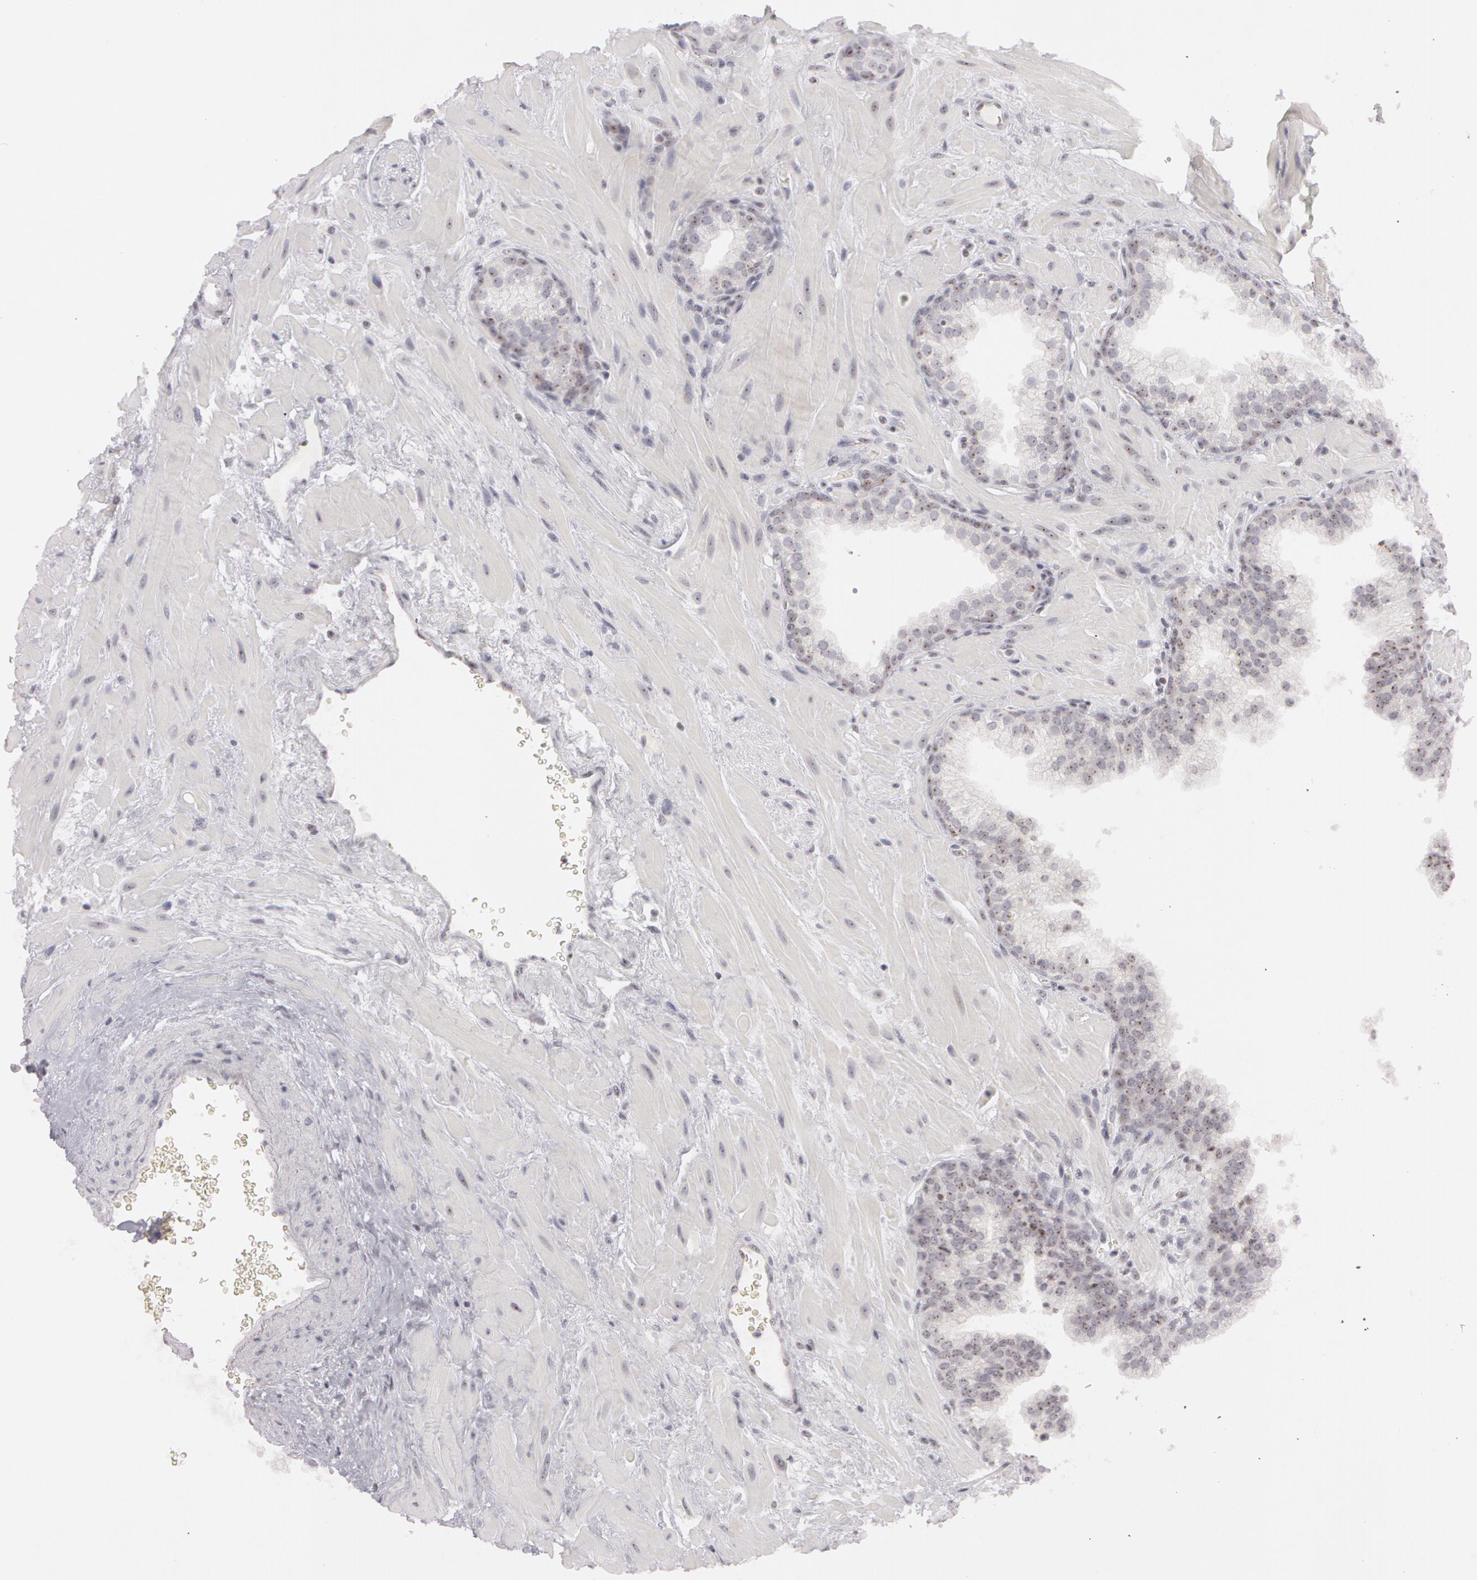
{"staining": {"intensity": "moderate", "quantity": "25%-75%", "location": "nuclear"}, "tissue": "prostate", "cell_type": "Glandular cells", "image_type": "normal", "snomed": [{"axis": "morphology", "description": "Normal tissue, NOS"}, {"axis": "topography", "description": "Prostate"}], "caption": "This photomicrograph demonstrates unremarkable prostate stained with IHC to label a protein in brown. The nuclear of glandular cells show moderate positivity for the protein. Nuclei are counter-stained blue.", "gene": "FBL", "patient": {"sex": "male", "age": 60}}